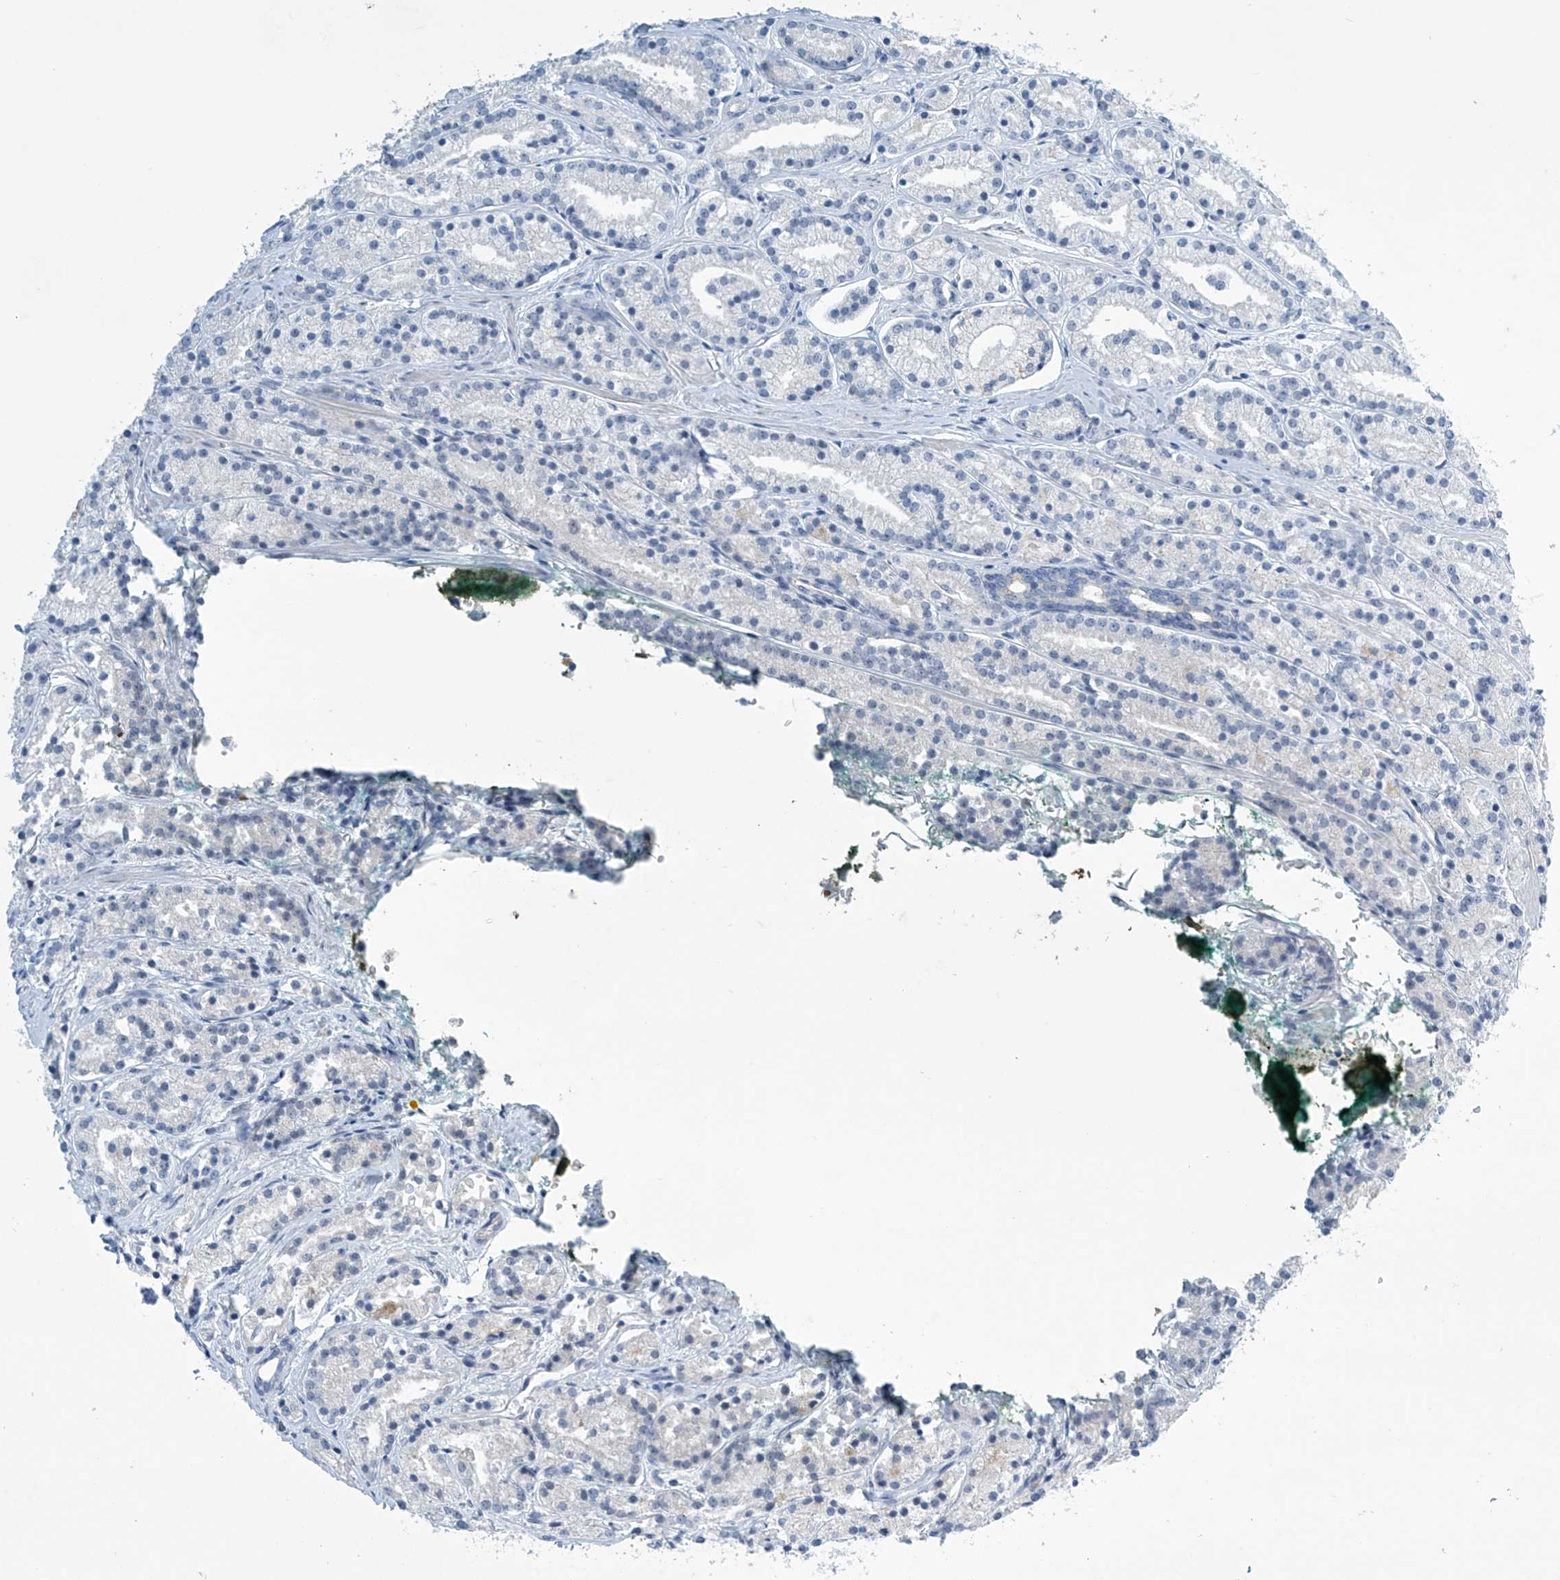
{"staining": {"intensity": "negative", "quantity": "none", "location": "none"}, "tissue": "prostate cancer", "cell_type": "Tumor cells", "image_type": "cancer", "snomed": [{"axis": "morphology", "description": "Adenocarcinoma, High grade"}, {"axis": "topography", "description": "Prostate"}], "caption": "This is an immunohistochemistry photomicrograph of prostate cancer. There is no staining in tumor cells.", "gene": "SLC35A5", "patient": {"sex": "male", "age": 69}}